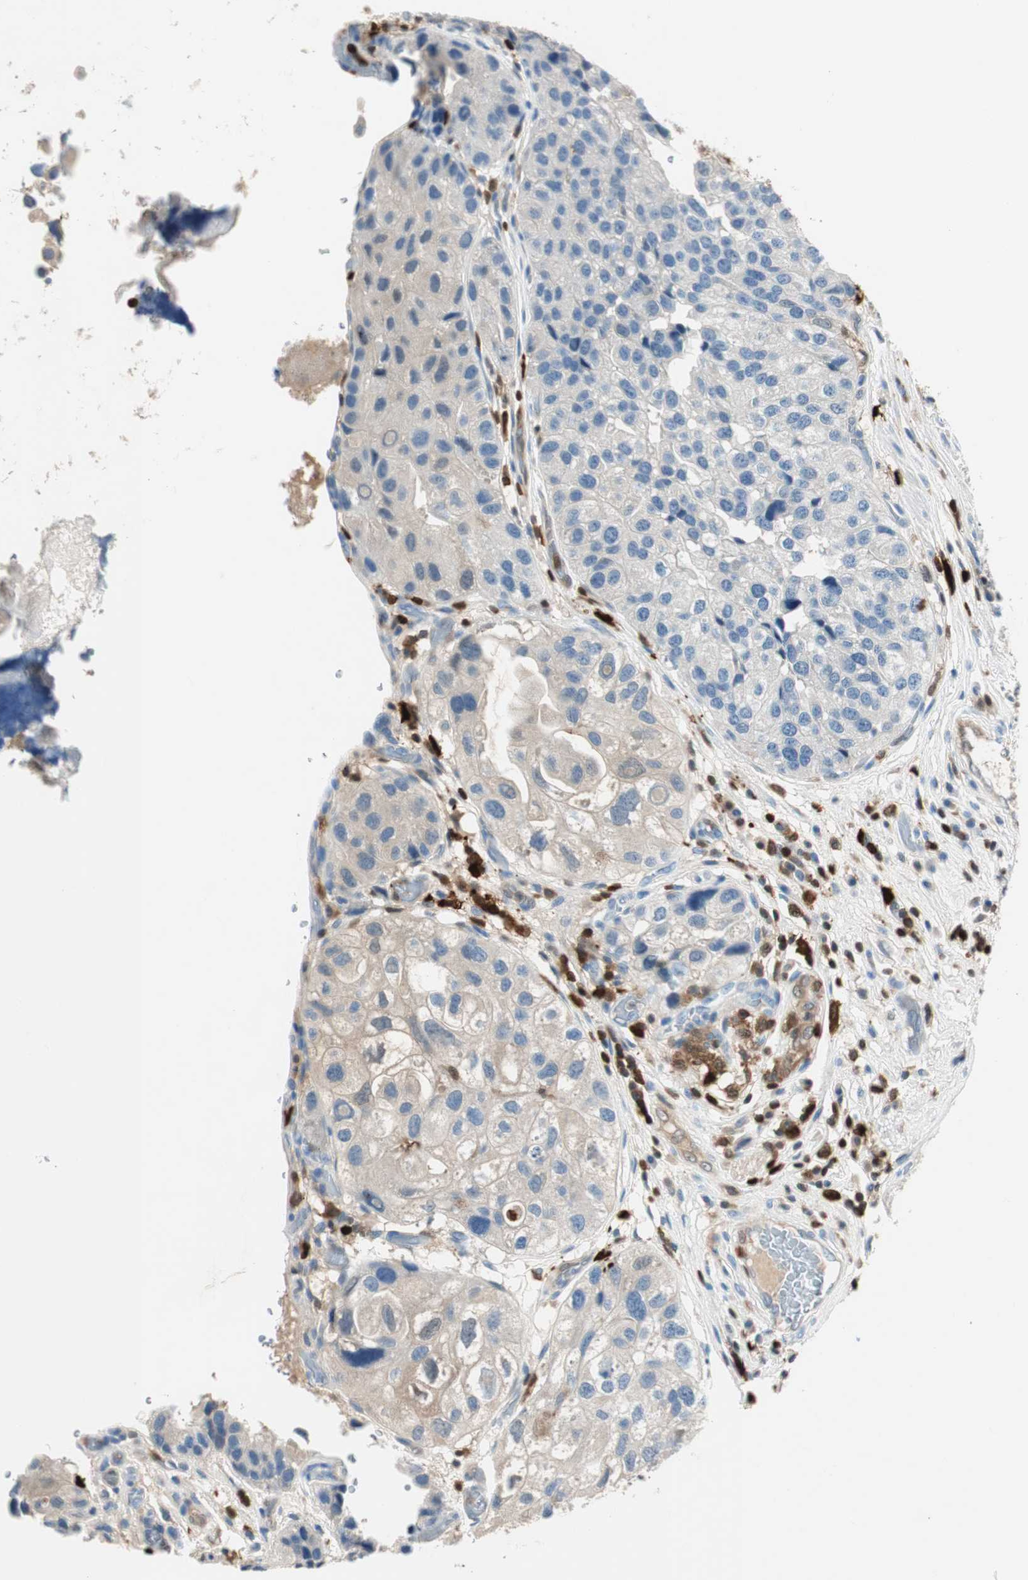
{"staining": {"intensity": "moderate", "quantity": "<25%", "location": "cytoplasmic/membranous"}, "tissue": "urothelial cancer", "cell_type": "Tumor cells", "image_type": "cancer", "snomed": [{"axis": "morphology", "description": "Urothelial carcinoma, High grade"}, {"axis": "topography", "description": "Urinary bladder"}], "caption": "Protein staining demonstrates moderate cytoplasmic/membranous staining in approximately <25% of tumor cells in urothelial cancer. Nuclei are stained in blue.", "gene": "COTL1", "patient": {"sex": "female", "age": 64}}